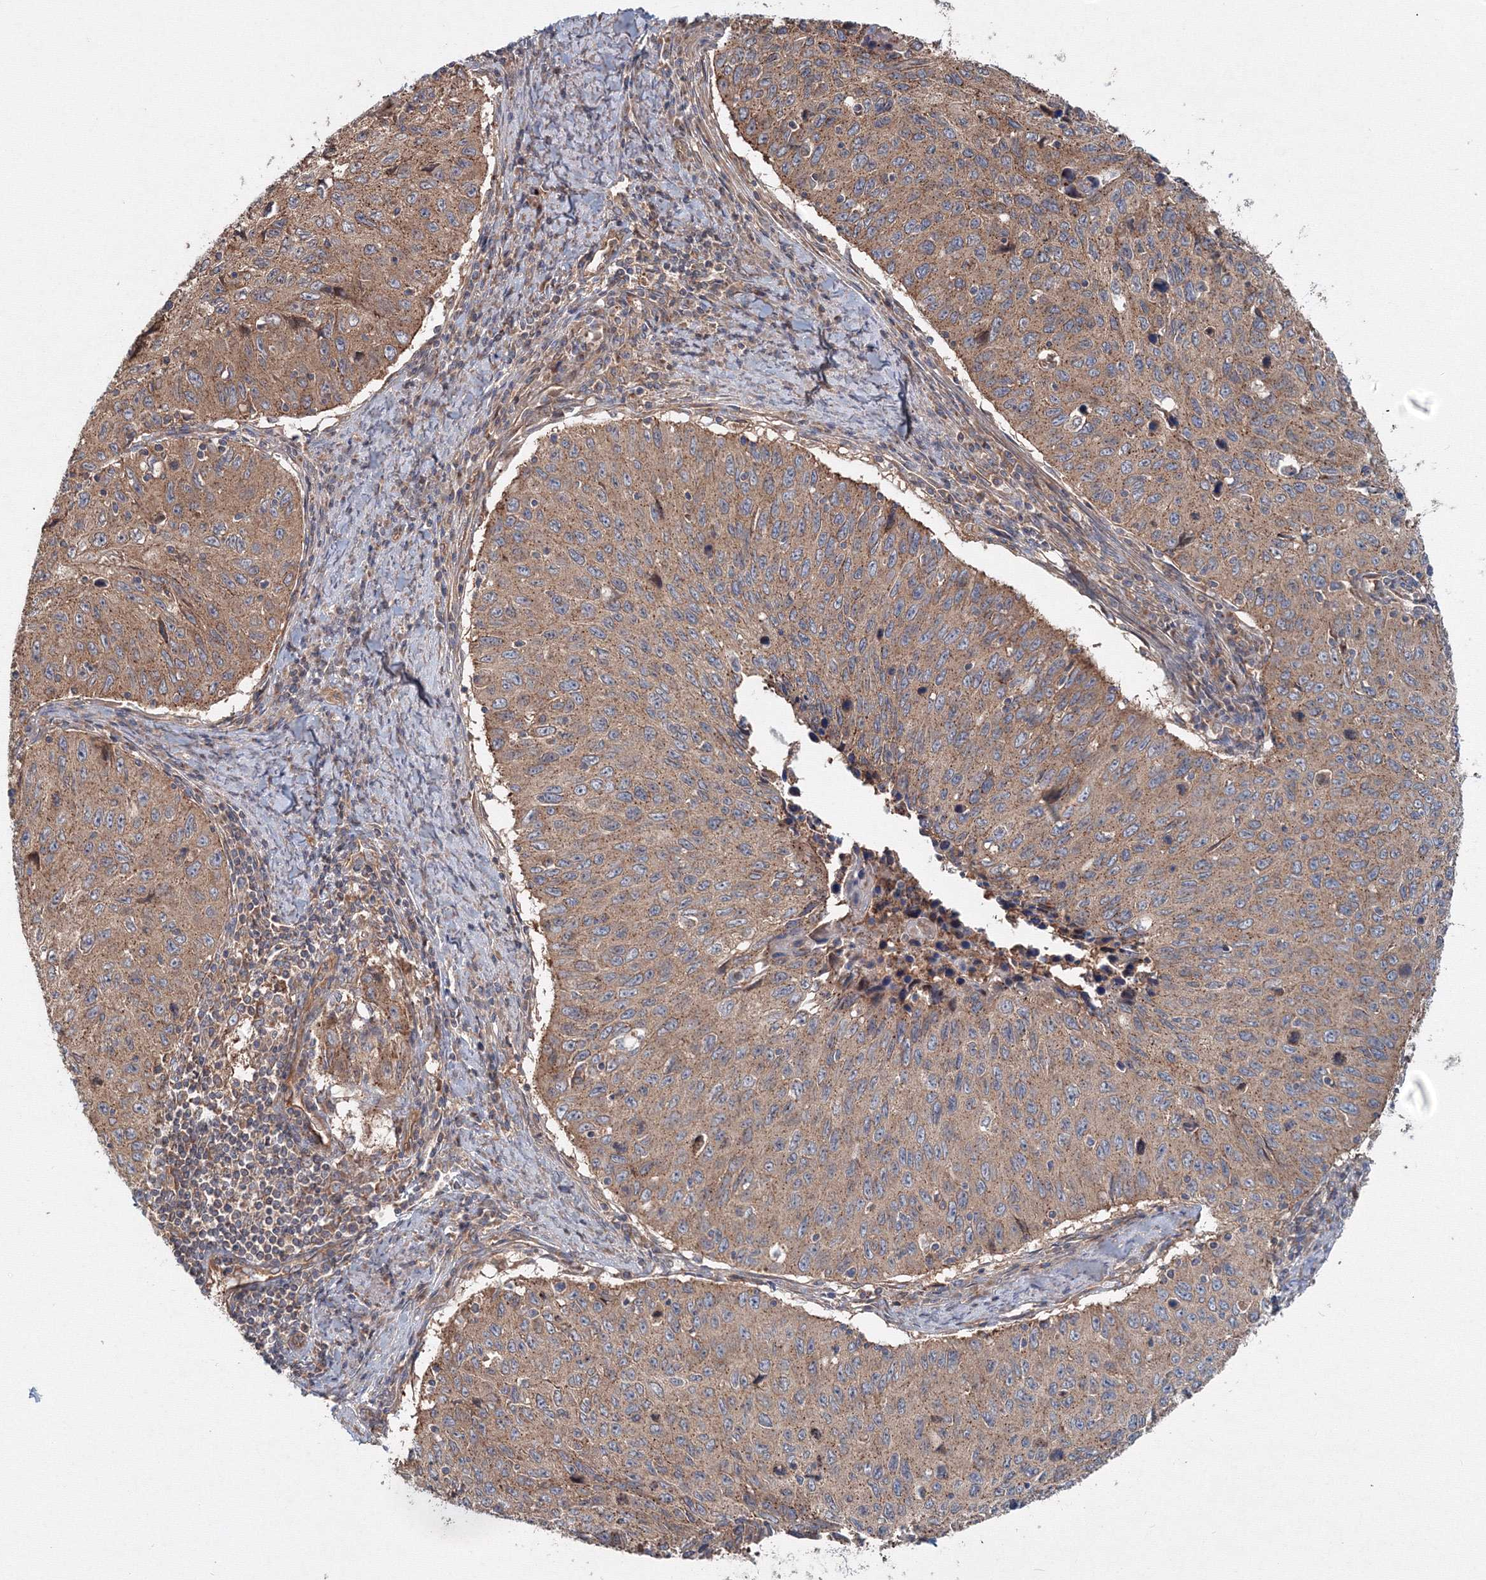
{"staining": {"intensity": "moderate", "quantity": ">75%", "location": "cytoplasmic/membranous"}, "tissue": "cervical cancer", "cell_type": "Tumor cells", "image_type": "cancer", "snomed": [{"axis": "morphology", "description": "Squamous cell carcinoma, NOS"}, {"axis": "topography", "description": "Cervix"}], "caption": "Tumor cells show medium levels of moderate cytoplasmic/membranous positivity in about >75% of cells in human squamous cell carcinoma (cervical).", "gene": "EXOC1", "patient": {"sex": "female", "age": 53}}